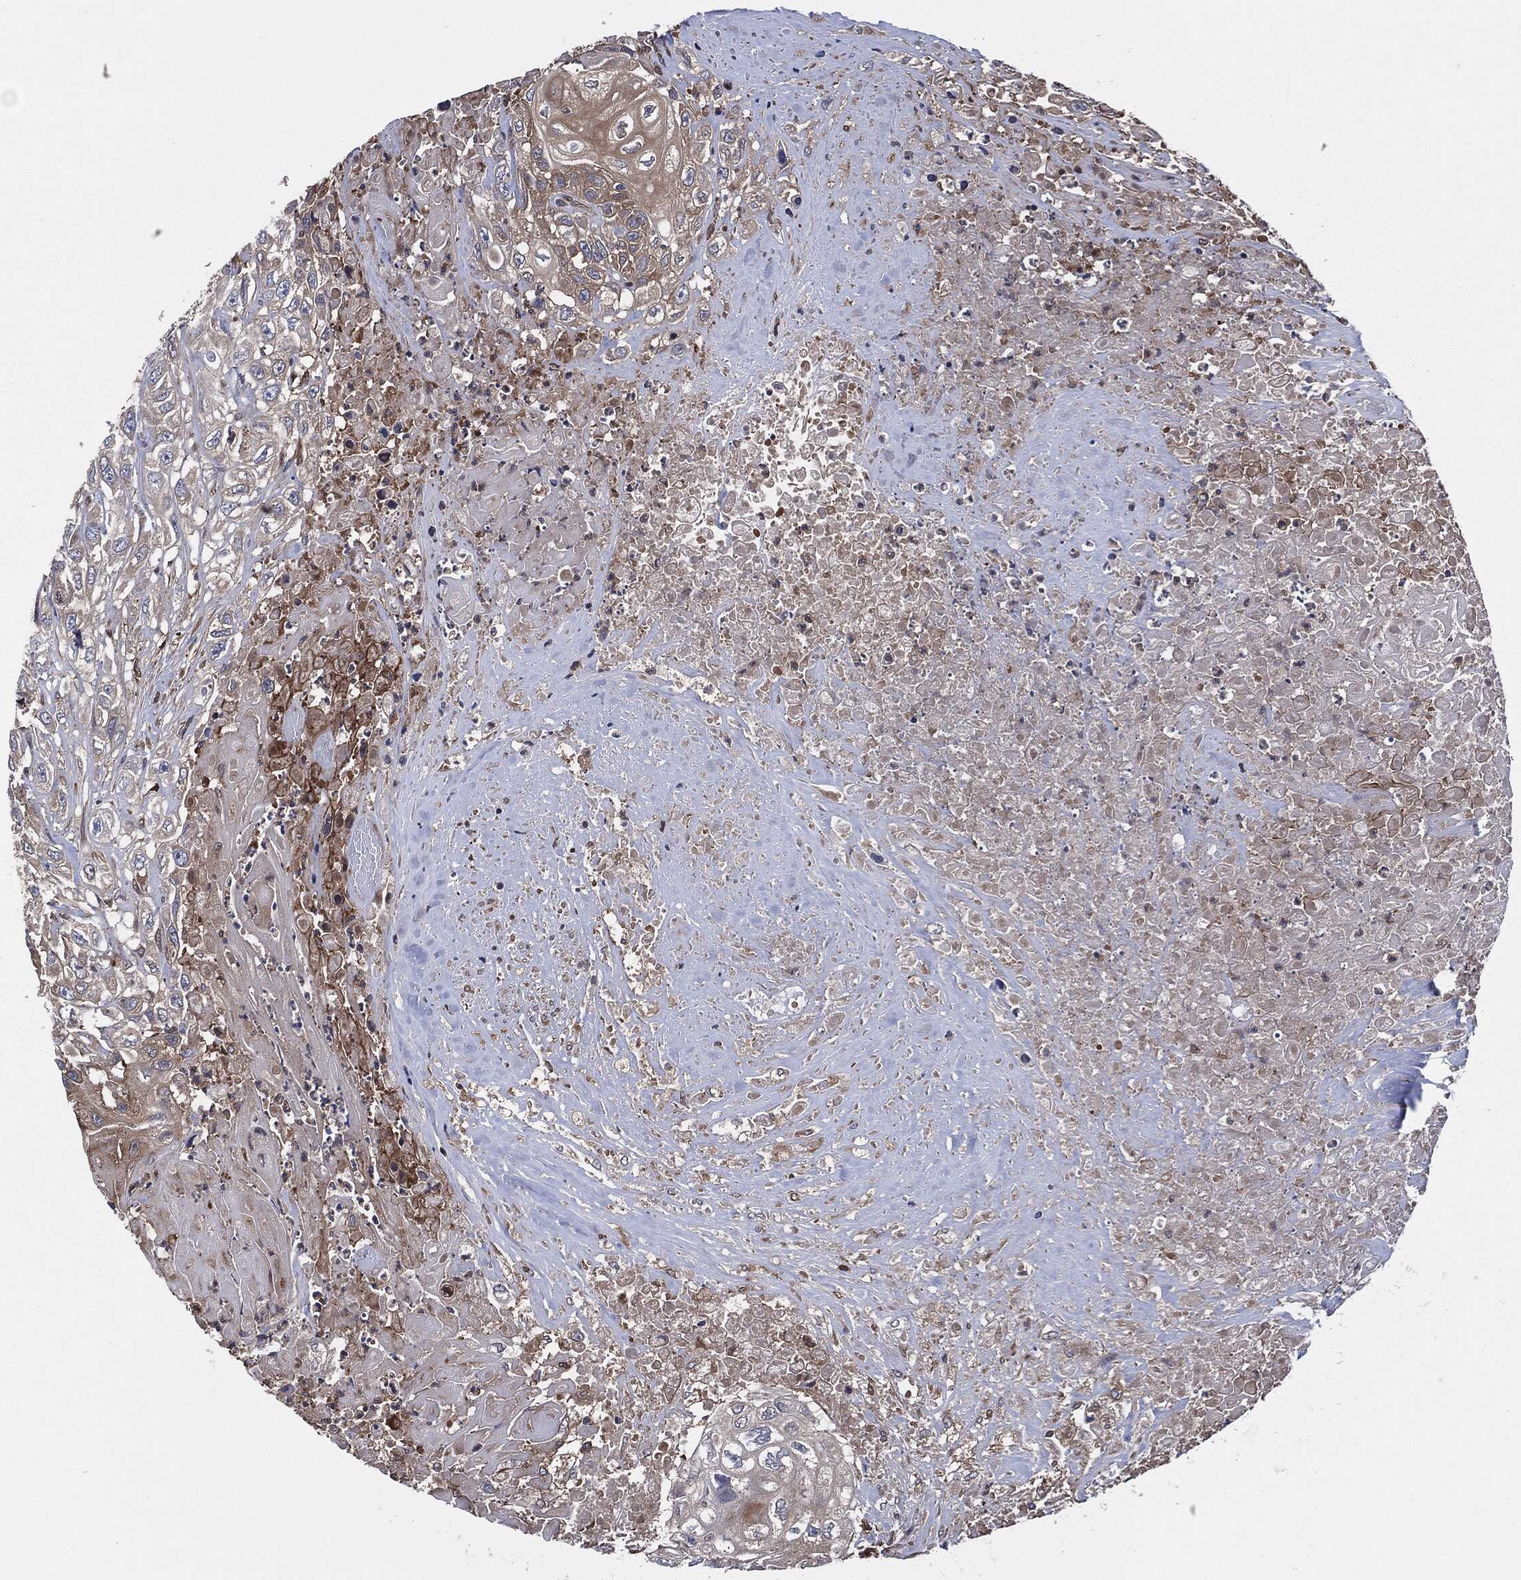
{"staining": {"intensity": "negative", "quantity": "none", "location": "none"}, "tissue": "urothelial cancer", "cell_type": "Tumor cells", "image_type": "cancer", "snomed": [{"axis": "morphology", "description": "Urothelial carcinoma, High grade"}, {"axis": "topography", "description": "Urinary bladder"}], "caption": "DAB immunohistochemical staining of human urothelial cancer demonstrates no significant staining in tumor cells.", "gene": "XPNPEP1", "patient": {"sex": "female", "age": 56}}